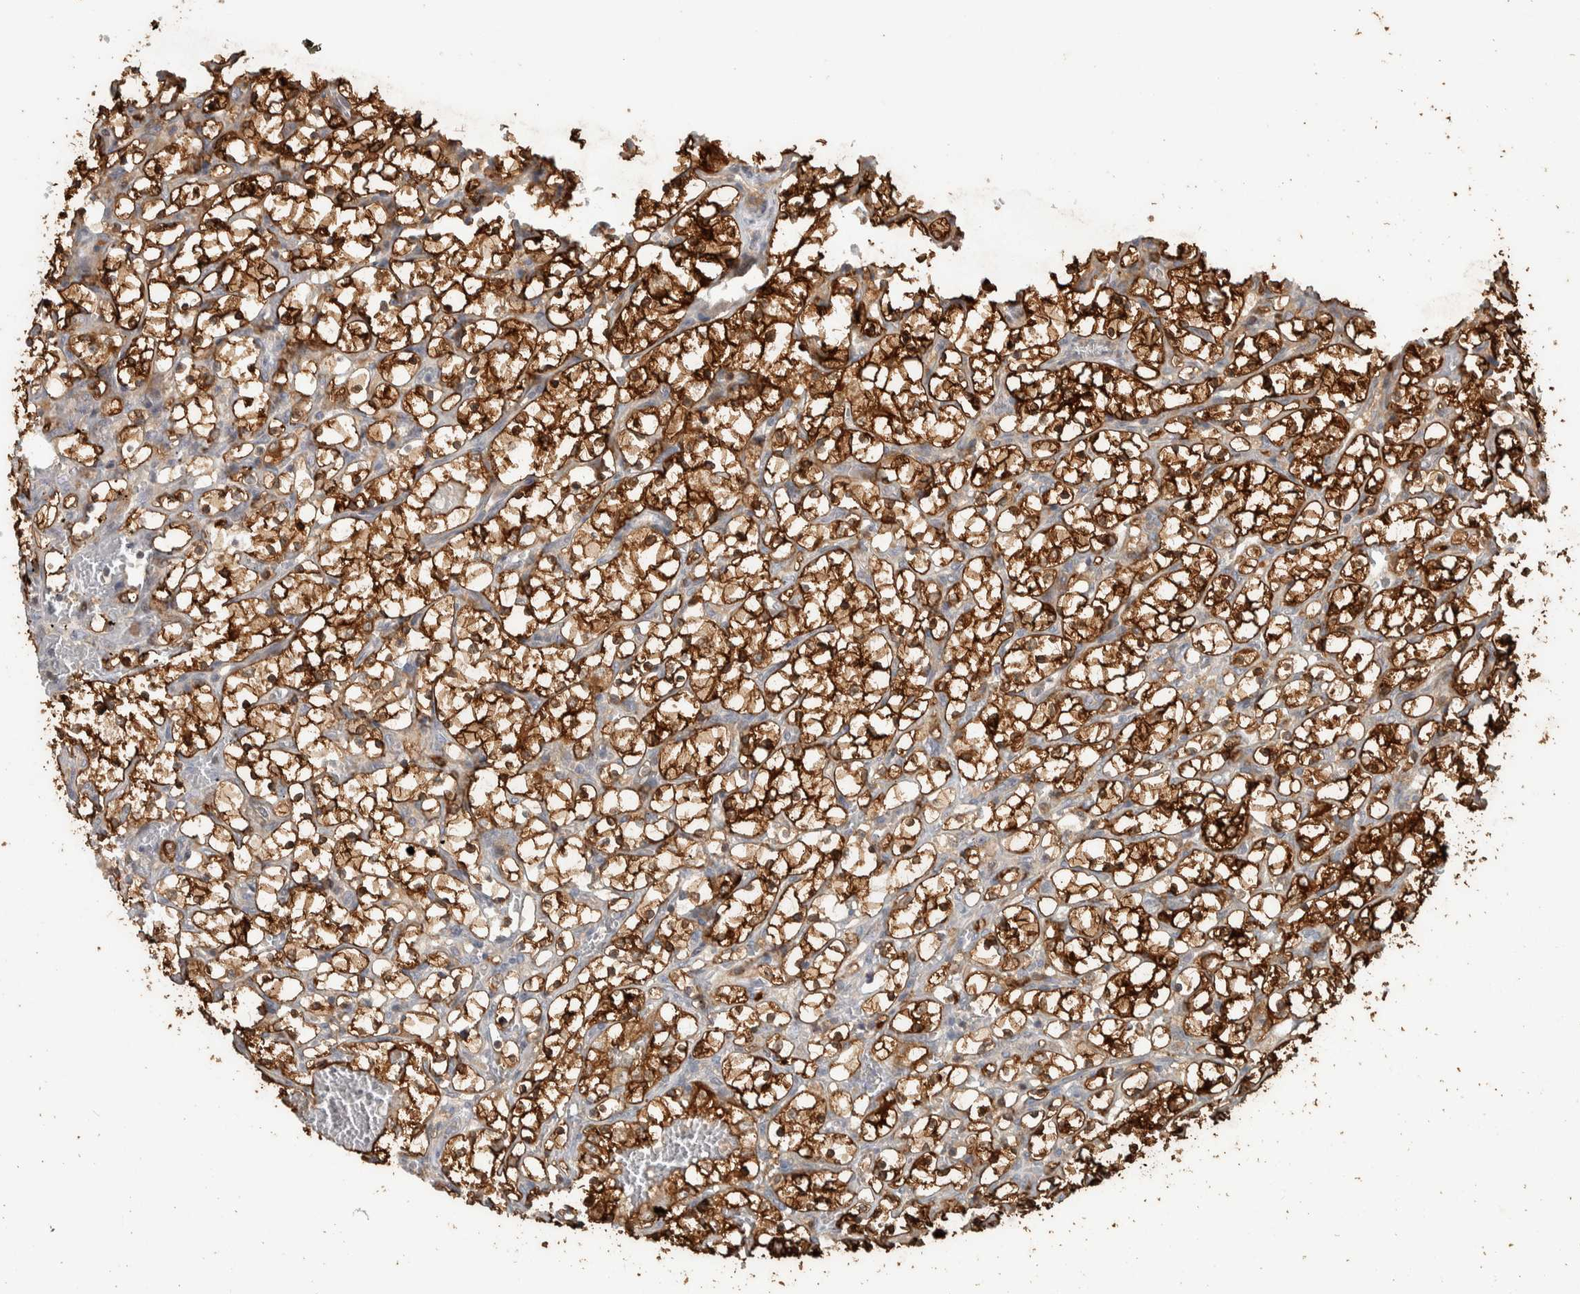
{"staining": {"intensity": "strong", "quantity": ">75%", "location": "cytoplasmic/membranous"}, "tissue": "renal cancer", "cell_type": "Tumor cells", "image_type": "cancer", "snomed": [{"axis": "morphology", "description": "Adenocarcinoma, NOS"}, {"axis": "topography", "description": "Kidney"}], "caption": "This is a photomicrograph of IHC staining of renal cancer (adenocarcinoma), which shows strong positivity in the cytoplasmic/membranous of tumor cells.", "gene": "CNTROB", "patient": {"sex": "female", "age": 69}}